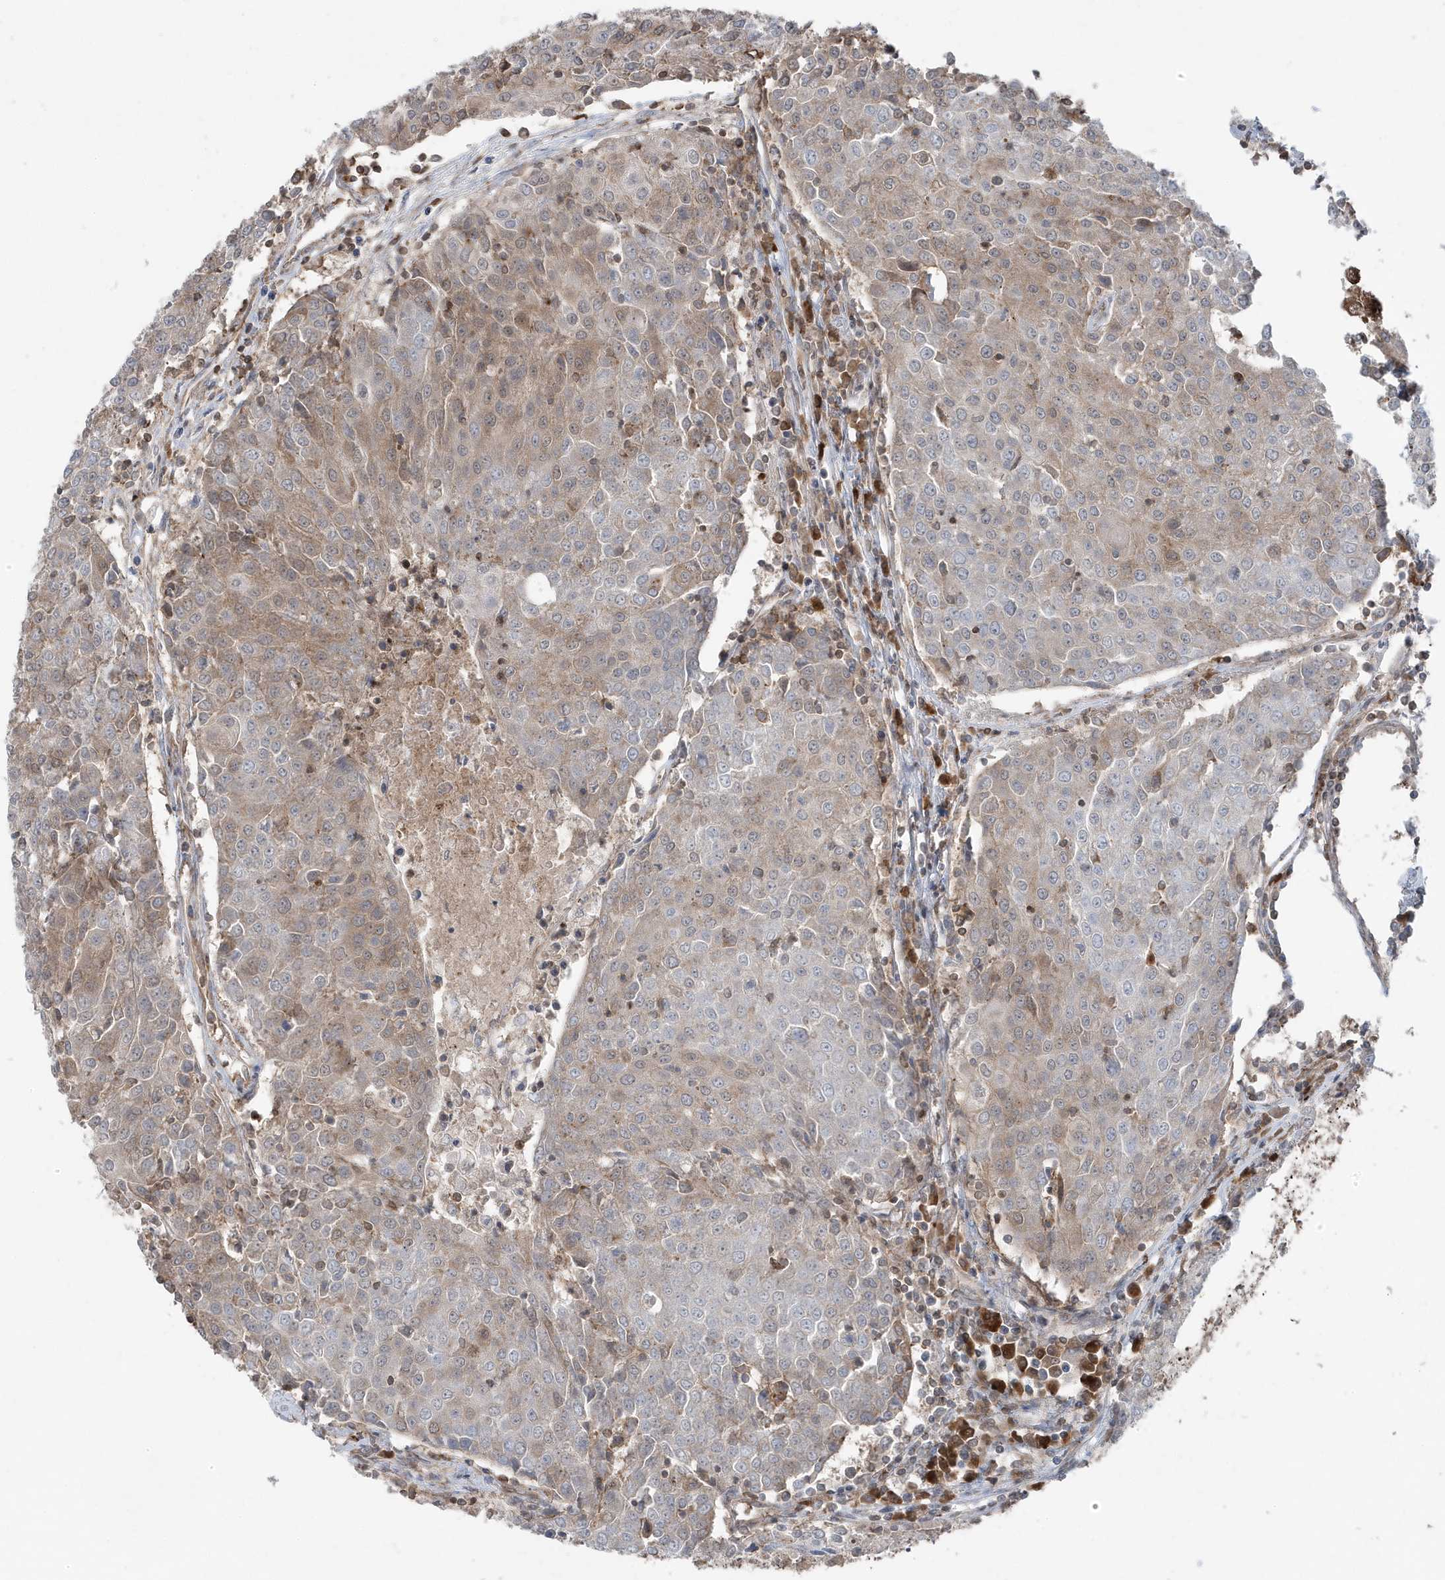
{"staining": {"intensity": "weak", "quantity": "<25%", "location": "cytoplasmic/membranous"}, "tissue": "urothelial cancer", "cell_type": "Tumor cells", "image_type": "cancer", "snomed": [{"axis": "morphology", "description": "Urothelial carcinoma, High grade"}, {"axis": "topography", "description": "Urinary bladder"}], "caption": "Immunohistochemistry of urothelial carcinoma (high-grade) reveals no positivity in tumor cells. (Immunohistochemistry, brightfield microscopy, high magnification).", "gene": "MAPK1IP1L", "patient": {"sex": "female", "age": 85}}